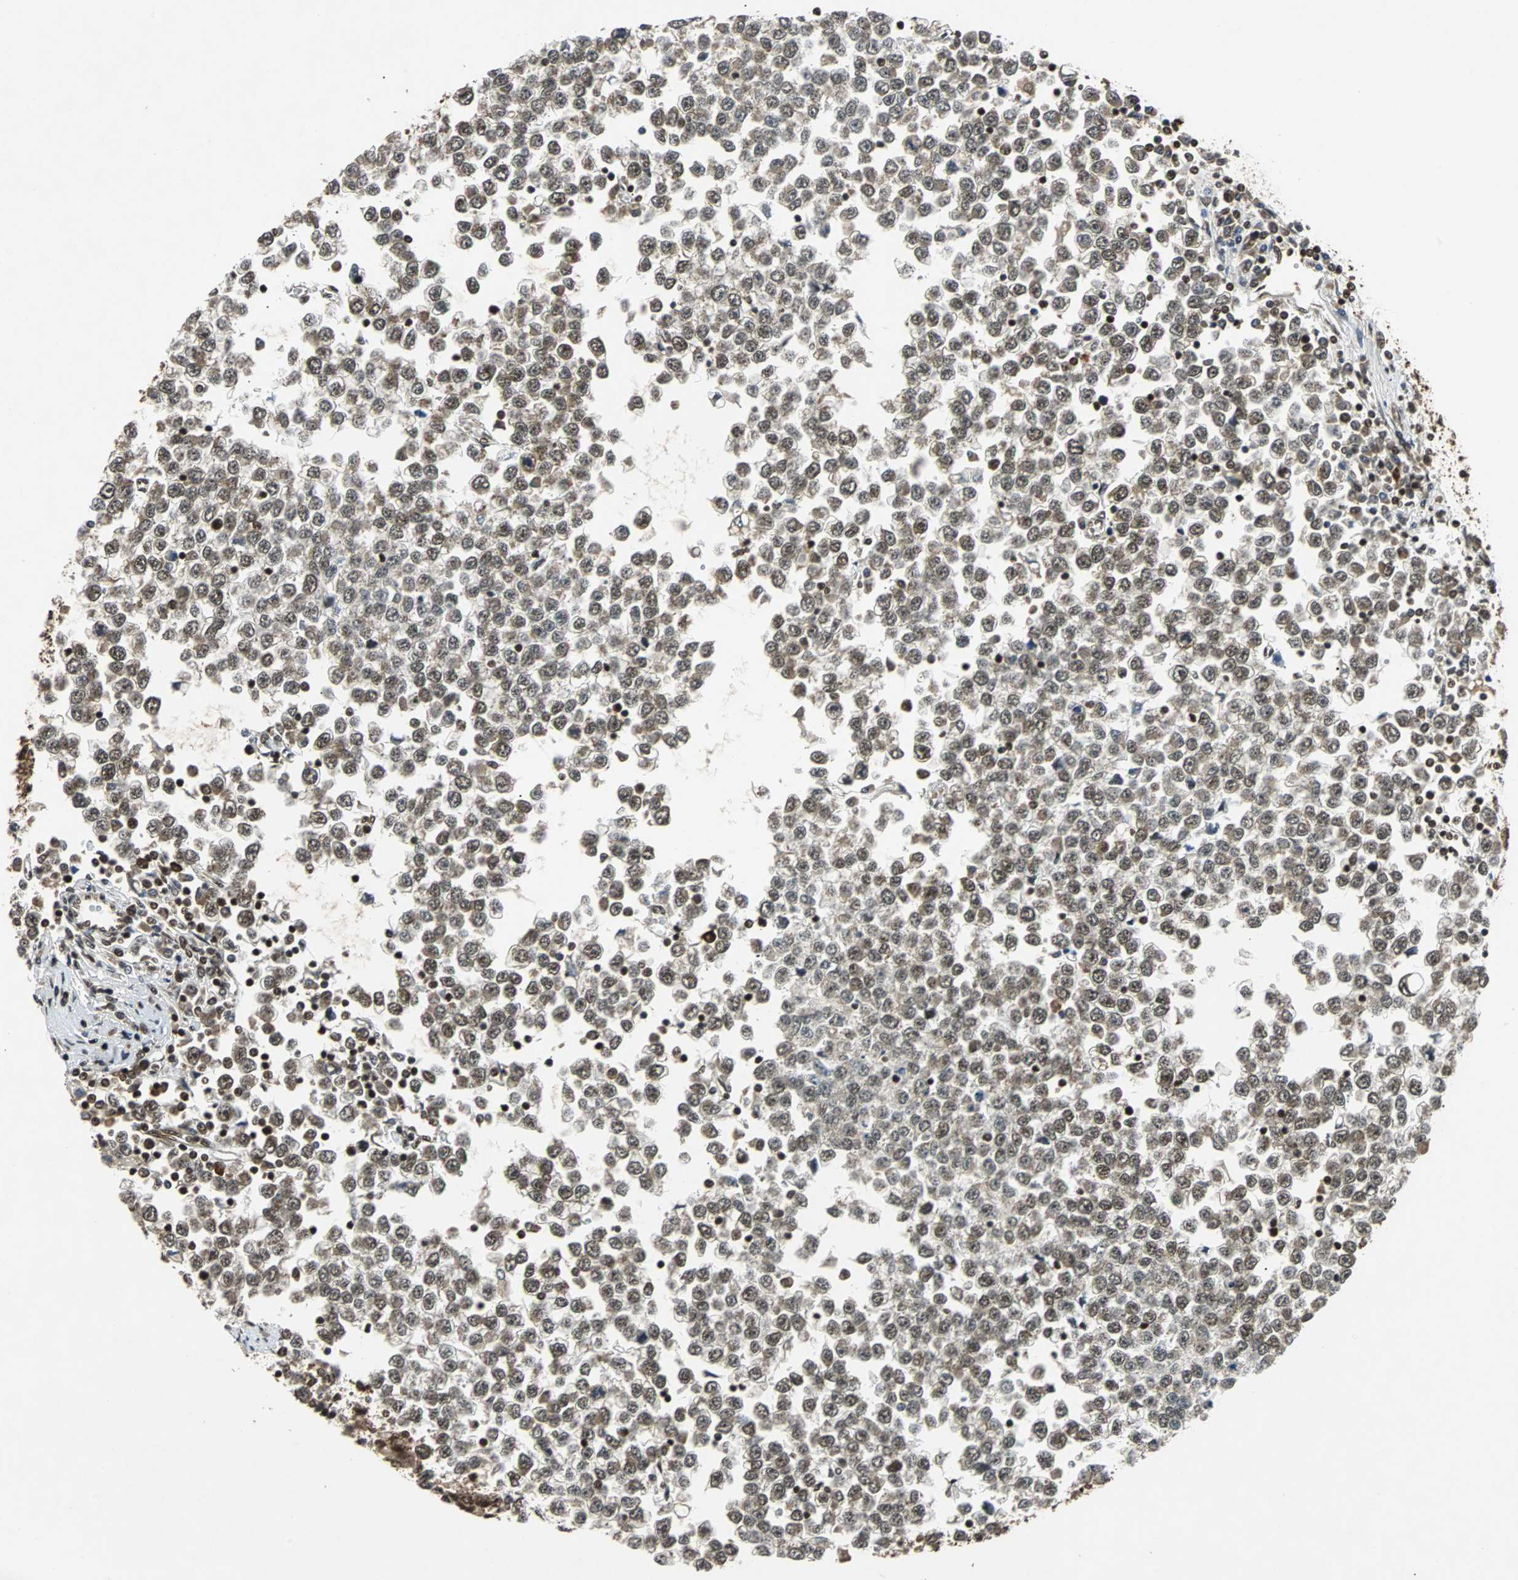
{"staining": {"intensity": "strong", "quantity": ">75%", "location": "nuclear"}, "tissue": "testis cancer", "cell_type": "Tumor cells", "image_type": "cancer", "snomed": [{"axis": "morphology", "description": "Seminoma, NOS"}, {"axis": "topography", "description": "Testis"}], "caption": "Testis seminoma stained for a protein (brown) displays strong nuclear positive staining in about >75% of tumor cells.", "gene": "TAF5", "patient": {"sex": "male", "age": 65}}